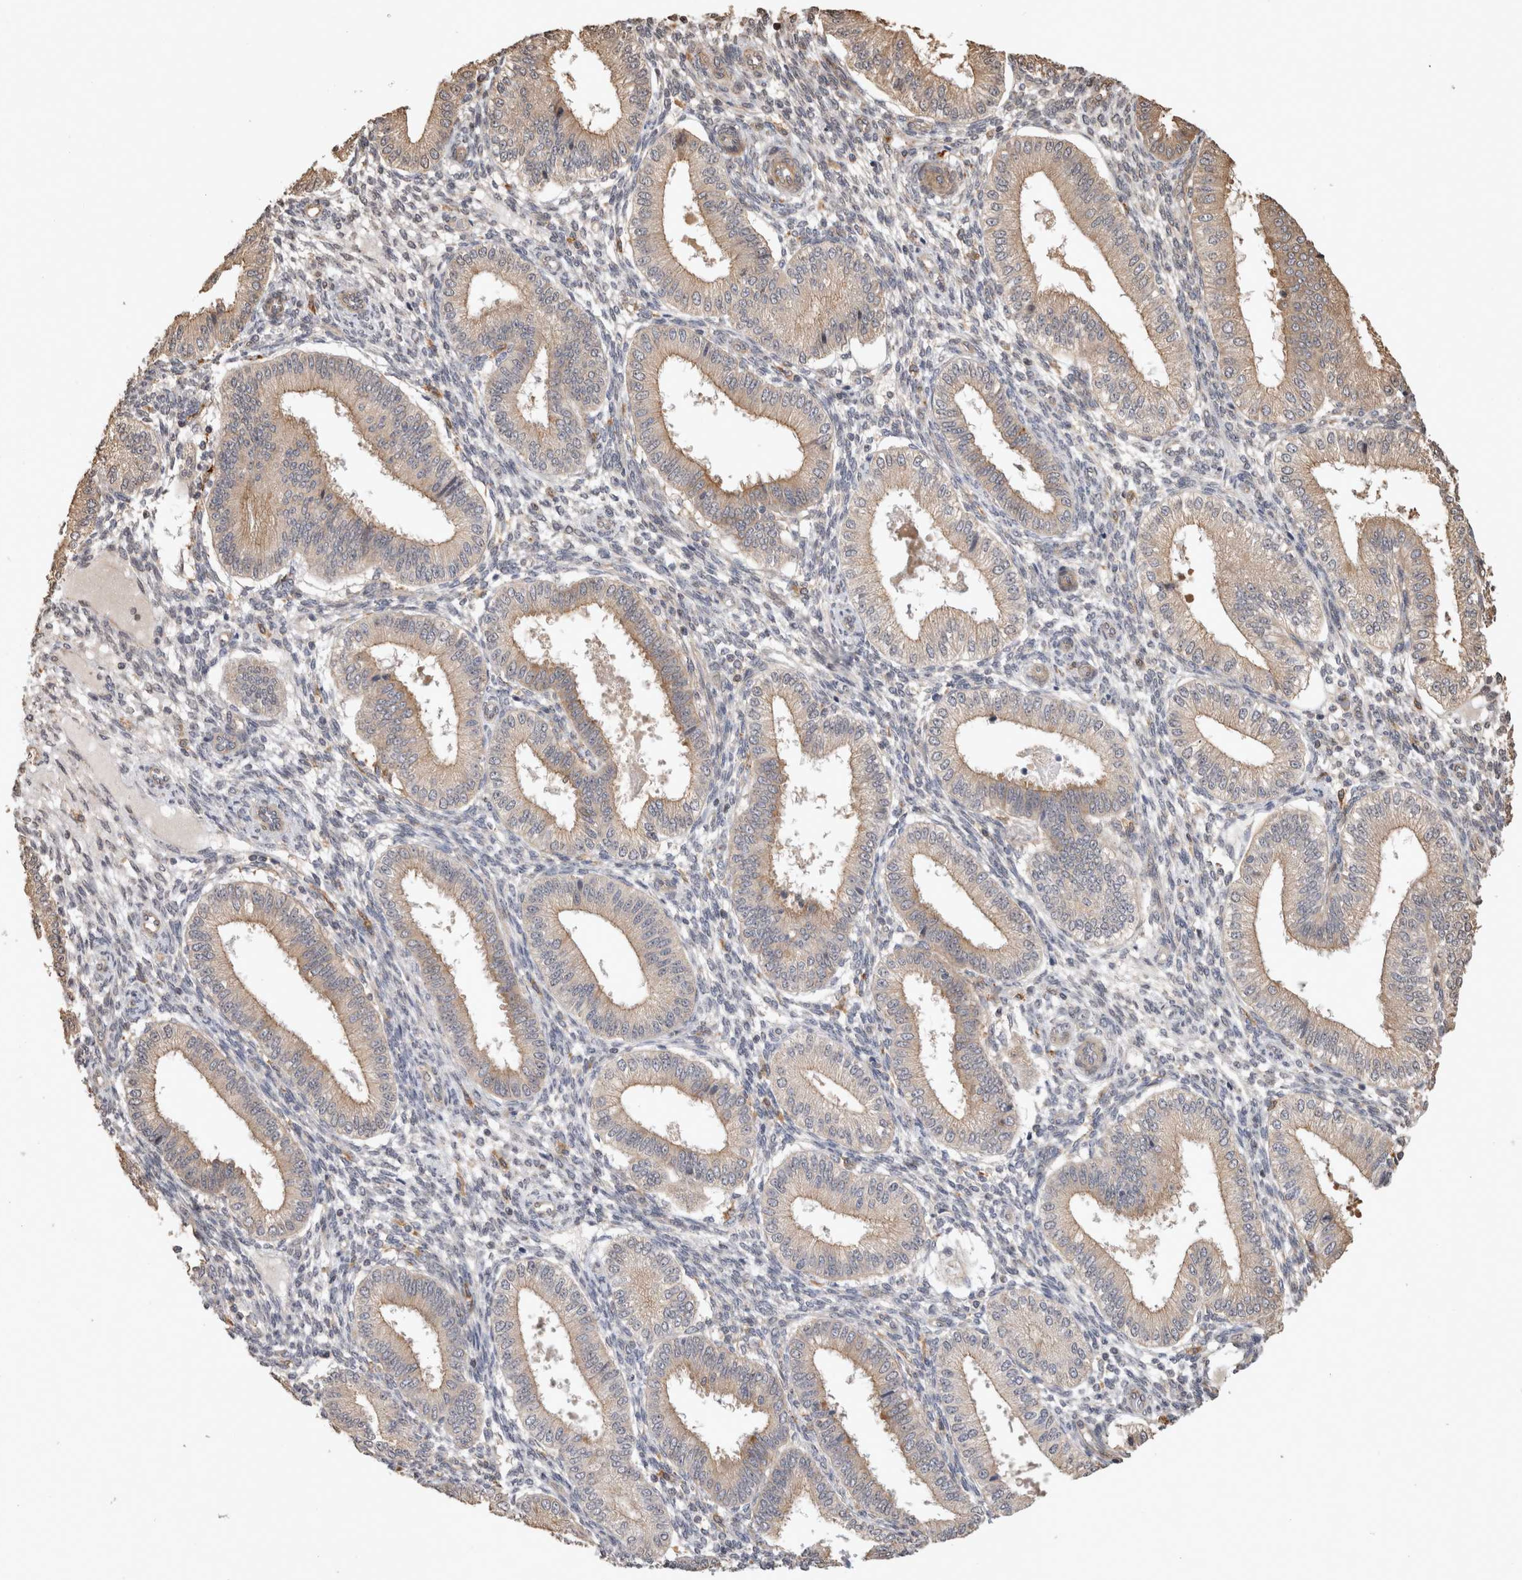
{"staining": {"intensity": "weak", "quantity": "<25%", "location": "cytoplasmic/membranous"}, "tissue": "endometrium", "cell_type": "Cells in endometrial stroma", "image_type": "normal", "snomed": [{"axis": "morphology", "description": "Normal tissue, NOS"}, {"axis": "topography", "description": "Endometrium"}], "caption": "This micrograph is of unremarkable endometrium stained with immunohistochemistry to label a protein in brown with the nuclei are counter-stained blue. There is no expression in cells in endometrial stroma.", "gene": "CLIP1", "patient": {"sex": "female", "age": 39}}